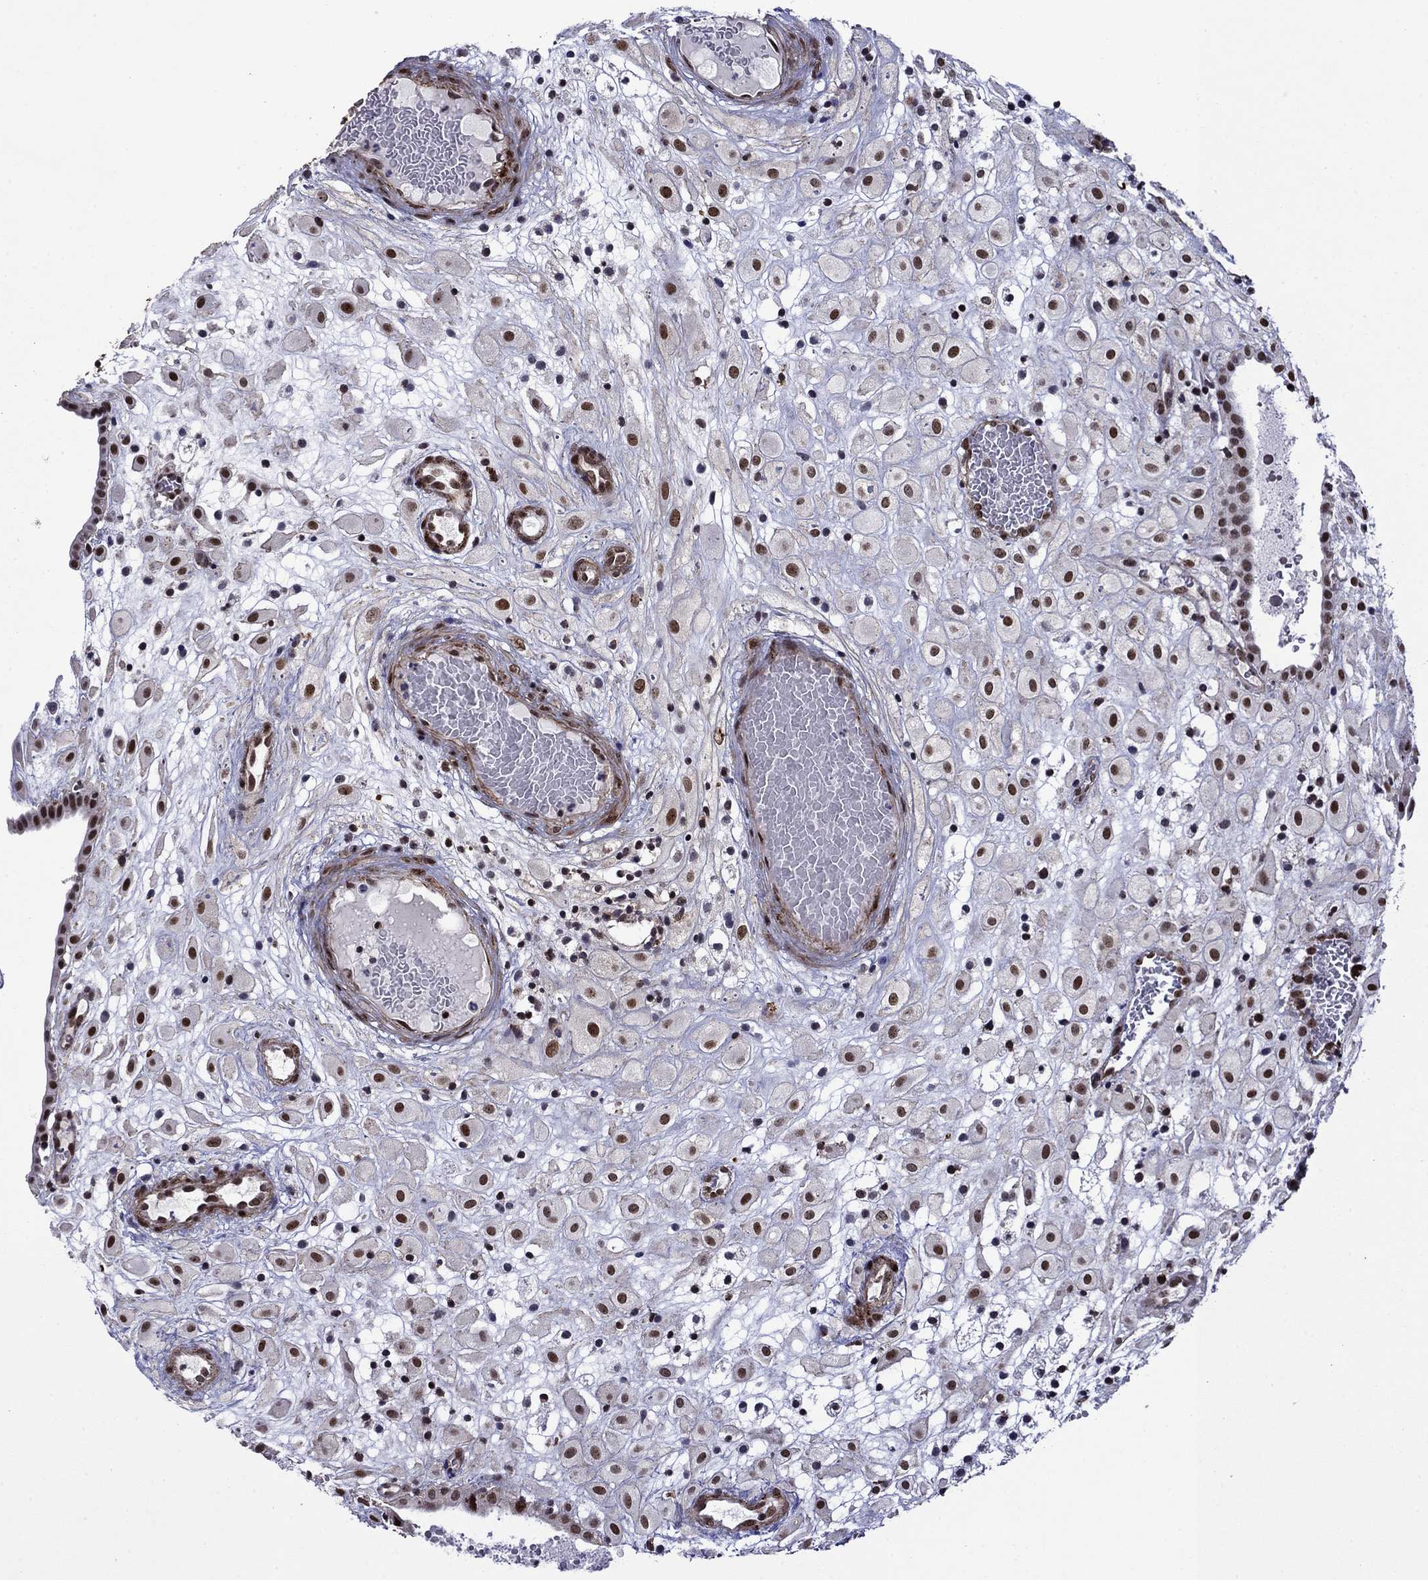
{"staining": {"intensity": "strong", "quantity": "<25%", "location": "nuclear"}, "tissue": "placenta", "cell_type": "Decidual cells", "image_type": "normal", "snomed": [{"axis": "morphology", "description": "Normal tissue, NOS"}, {"axis": "topography", "description": "Placenta"}], "caption": "Strong nuclear protein positivity is appreciated in approximately <25% of decidual cells in placenta. (IHC, brightfield microscopy, high magnification).", "gene": "SURF2", "patient": {"sex": "female", "age": 24}}